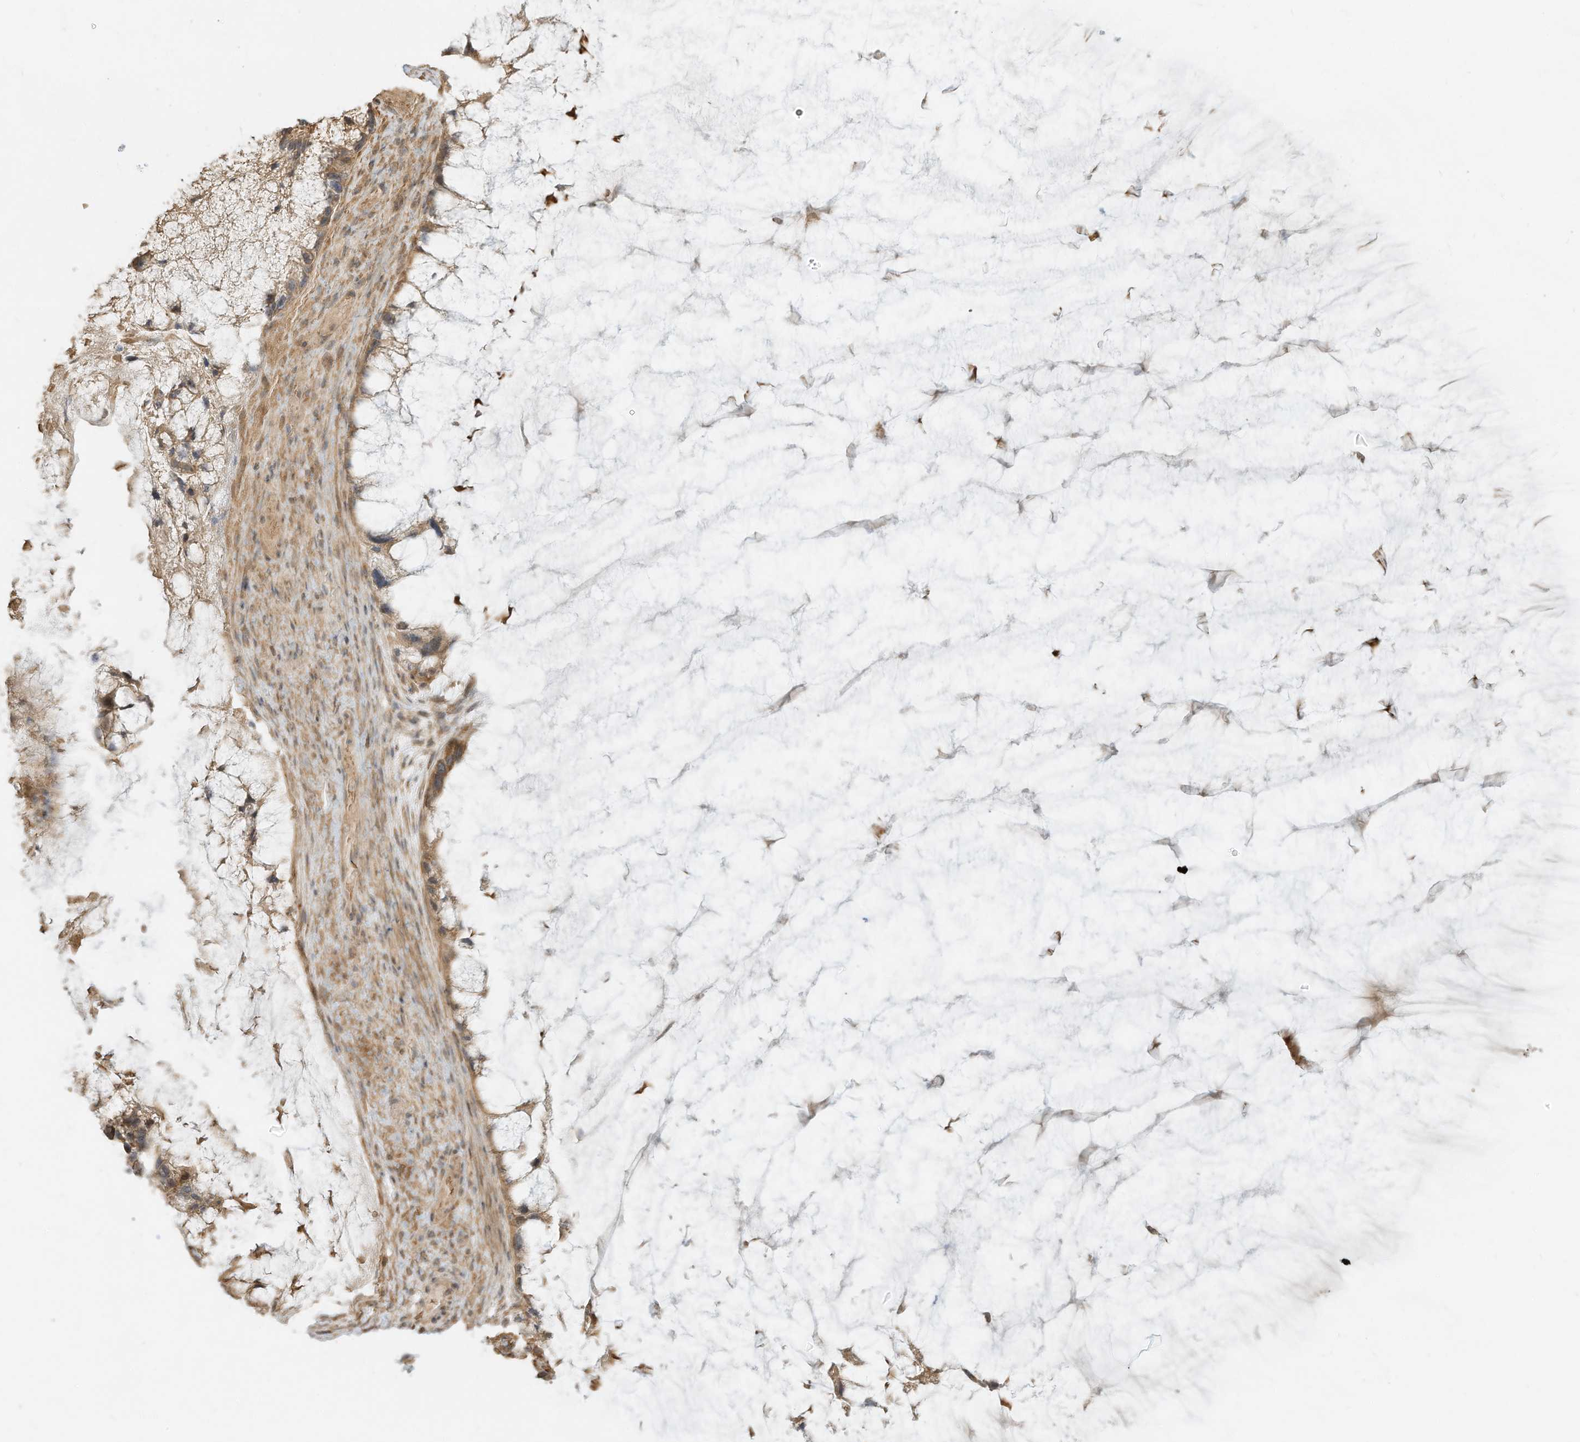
{"staining": {"intensity": "moderate", "quantity": "25%-75%", "location": "cytoplasmic/membranous"}, "tissue": "ovarian cancer", "cell_type": "Tumor cells", "image_type": "cancer", "snomed": [{"axis": "morphology", "description": "Cystadenocarcinoma, mucinous, NOS"}, {"axis": "topography", "description": "Ovary"}], "caption": "Moderate cytoplasmic/membranous staining is appreciated in about 25%-75% of tumor cells in ovarian cancer (mucinous cystadenocarcinoma).", "gene": "OFD1", "patient": {"sex": "female", "age": 37}}